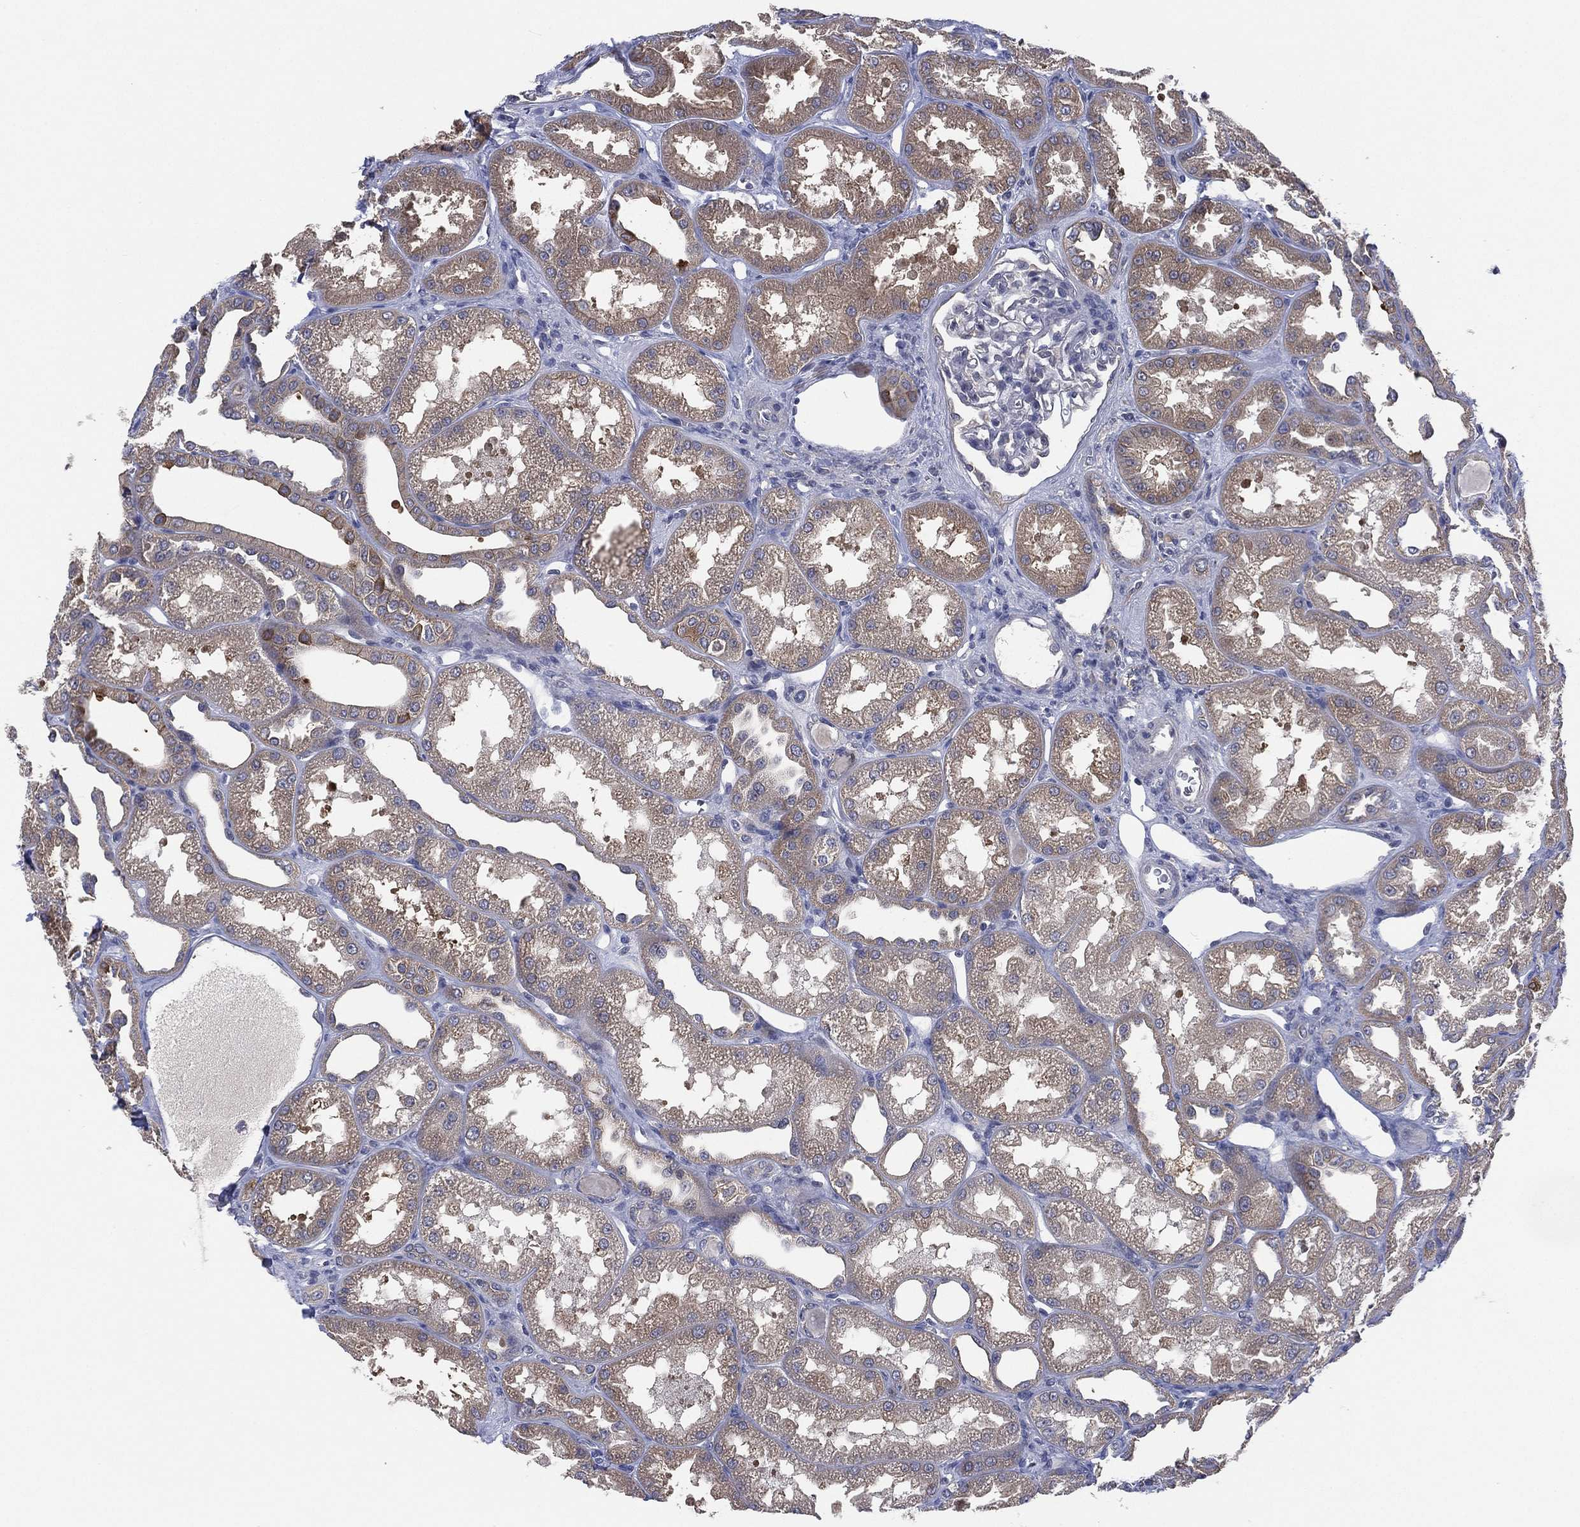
{"staining": {"intensity": "negative", "quantity": "none", "location": "none"}, "tissue": "kidney", "cell_type": "Cells in glomeruli", "image_type": "normal", "snomed": [{"axis": "morphology", "description": "Normal tissue, NOS"}, {"axis": "topography", "description": "Kidney"}], "caption": "This is a histopathology image of IHC staining of unremarkable kidney, which shows no staining in cells in glomeruli. (Brightfield microscopy of DAB IHC at high magnification).", "gene": "MPP7", "patient": {"sex": "male", "age": 61}}